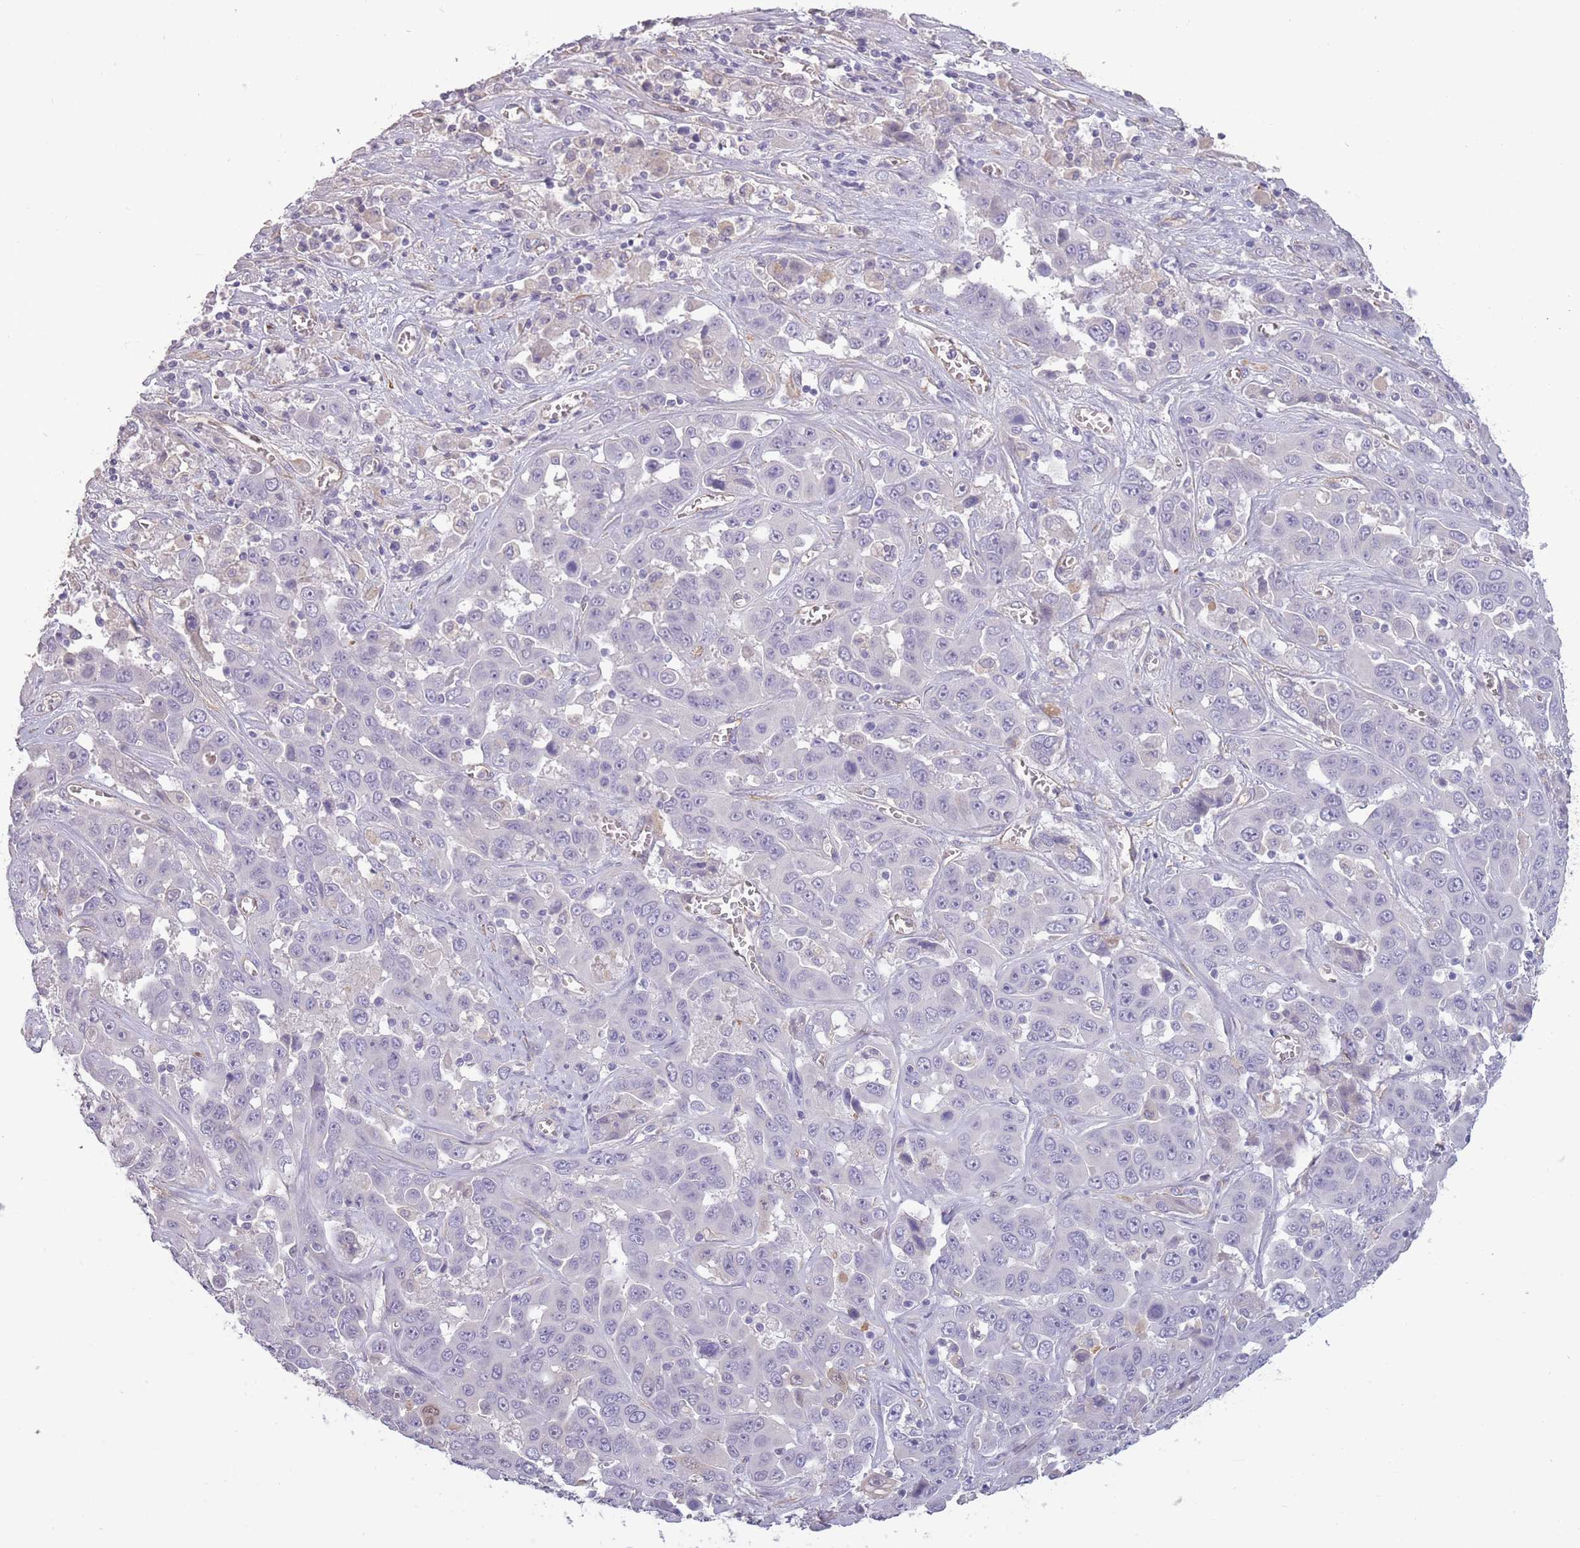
{"staining": {"intensity": "negative", "quantity": "none", "location": "none"}, "tissue": "liver cancer", "cell_type": "Tumor cells", "image_type": "cancer", "snomed": [{"axis": "morphology", "description": "Cholangiocarcinoma"}, {"axis": "topography", "description": "Liver"}], "caption": "Tumor cells are negative for protein expression in human liver cholangiocarcinoma. The staining is performed using DAB (3,3'-diaminobenzidine) brown chromogen with nuclei counter-stained in using hematoxylin.", "gene": "SLC8A2", "patient": {"sex": "female", "age": 52}}